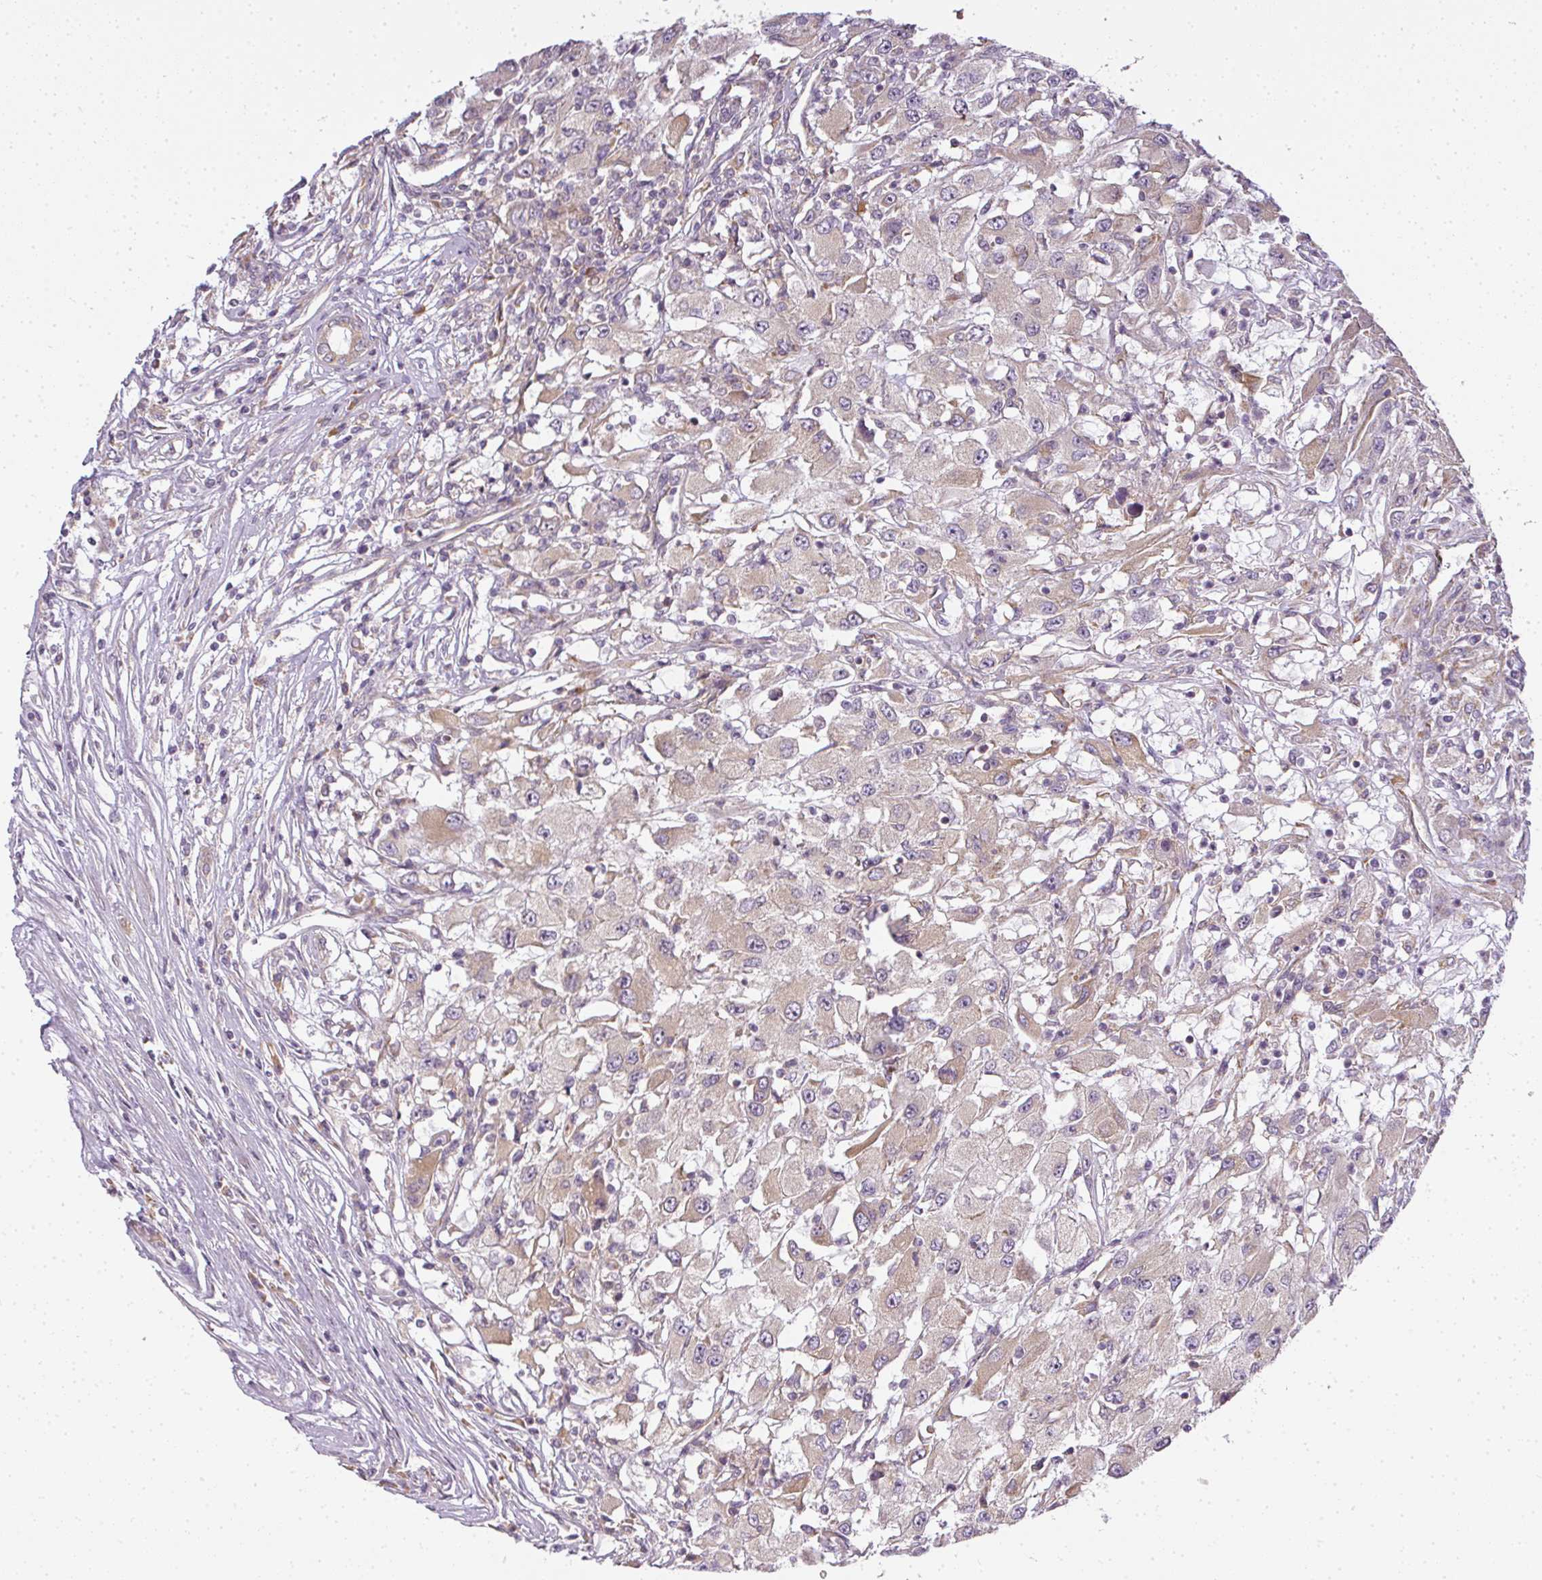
{"staining": {"intensity": "weak", "quantity": "<25%", "location": "cytoplasmic/membranous"}, "tissue": "renal cancer", "cell_type": "Tumor cells", "image_type": "cancer", "snomed": [{"axis": "morphology", "description": "Adenocarcinoma, NOS"}, {"axis": "topography", "description": "Kidney"}], "caption": "Tumor cells are negative for protein expression in human adenocarcinoma (renal).", "gene": "MED19", "patient": {"sex": "female", "age": 67}}